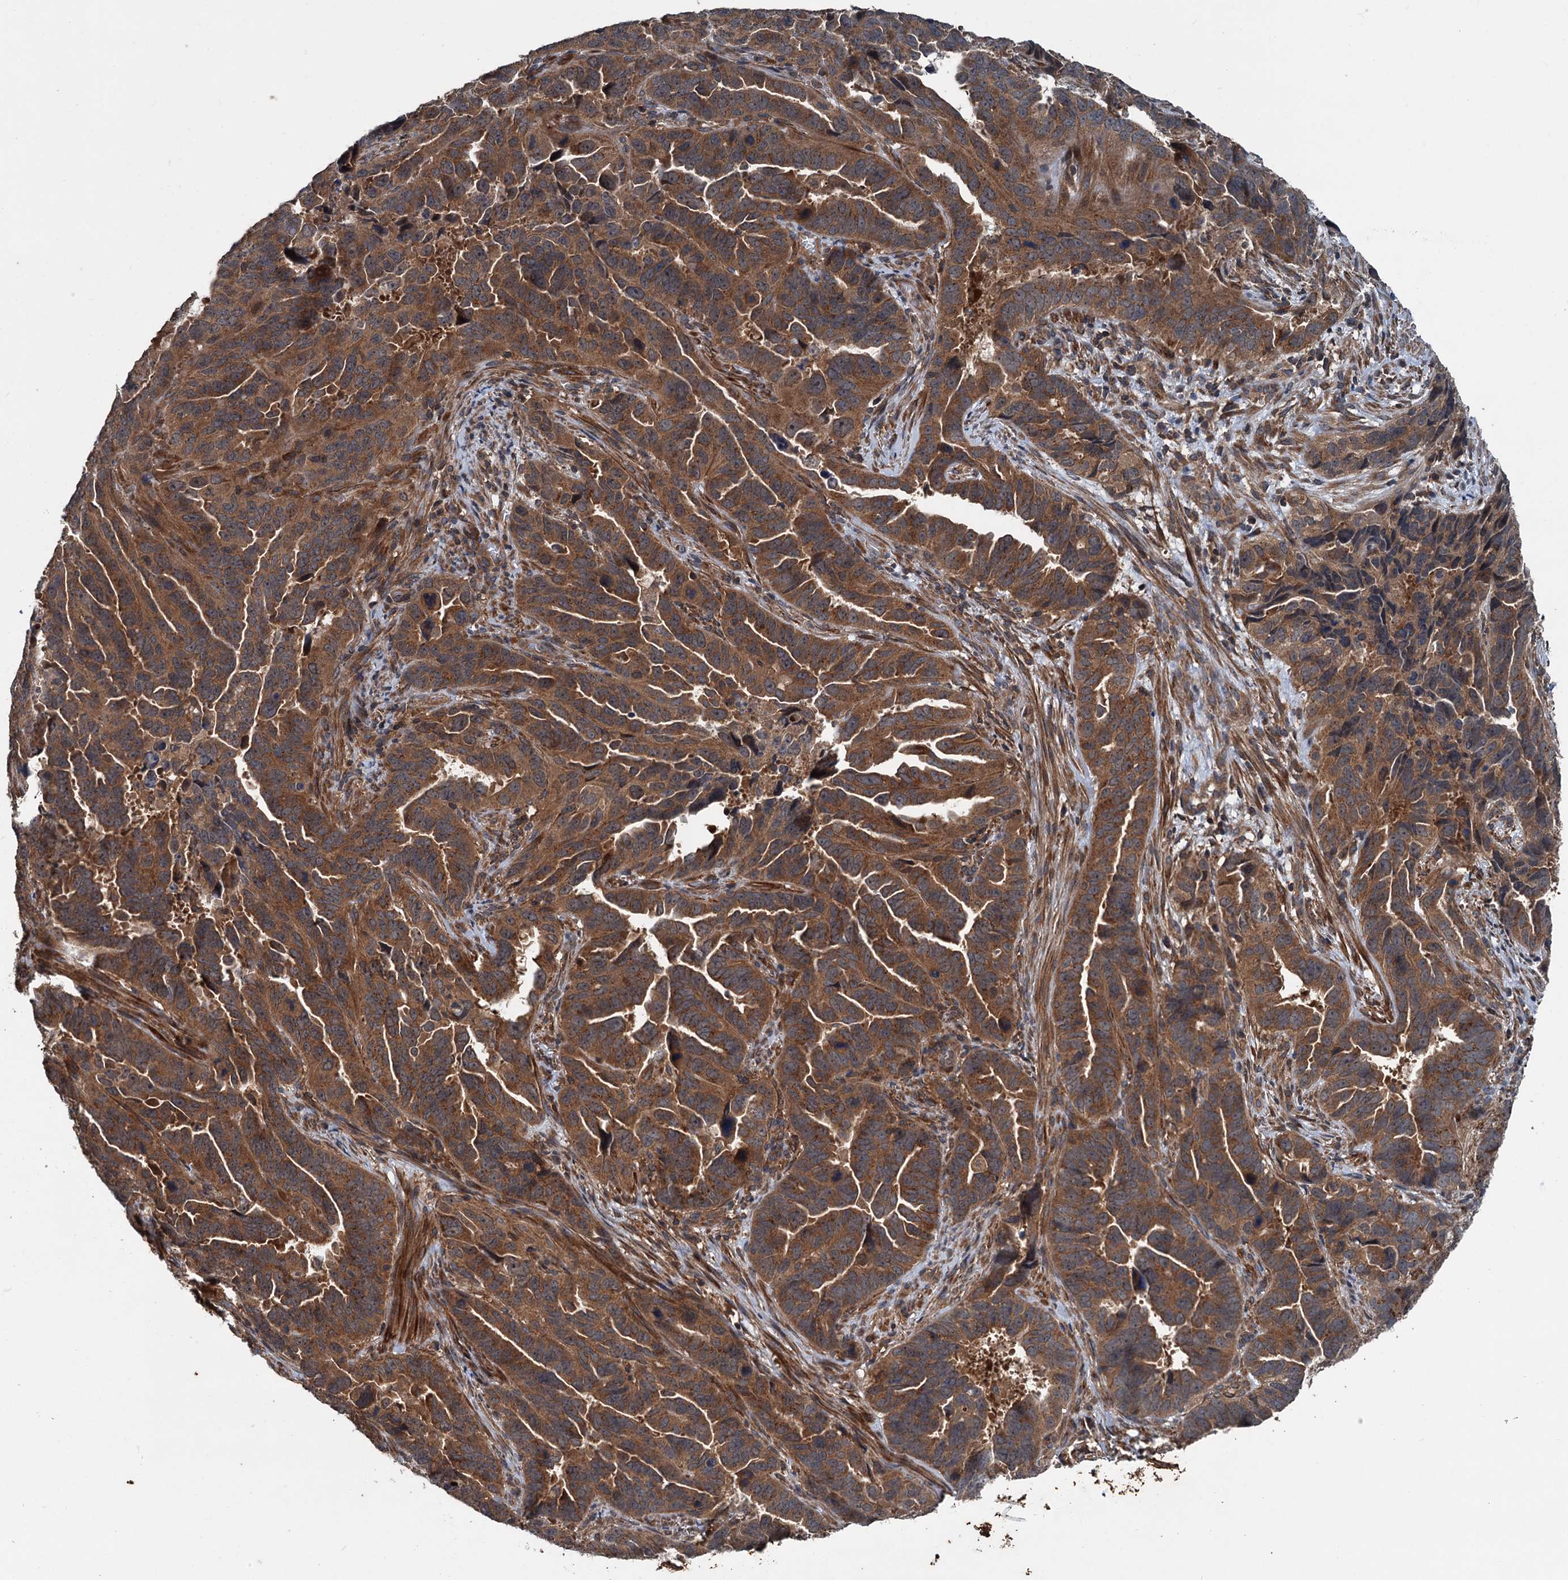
{"staining": {"intensity": "strong", "quantity": ">75%", "location": "cytoplasmic/membranous"}, "tissue": "endometrial cancer", "cell_type": "Tumor cells", "image_type": "cancer", "snomed": [{"axis": "morphology", "description": "Adenocarcinoma, NOS"}, {"axis": "topography", "description": "Endometrium"}], "caption": "Approximately >75% of tumor cells in human adenocarcinoma (endometrial) show strong cytoplasmic/membranous protein positivity as visualized by brown immunohistochemical staining.", "gene": "TEDC1", "patient": {"sex": "female", "age": 65}}